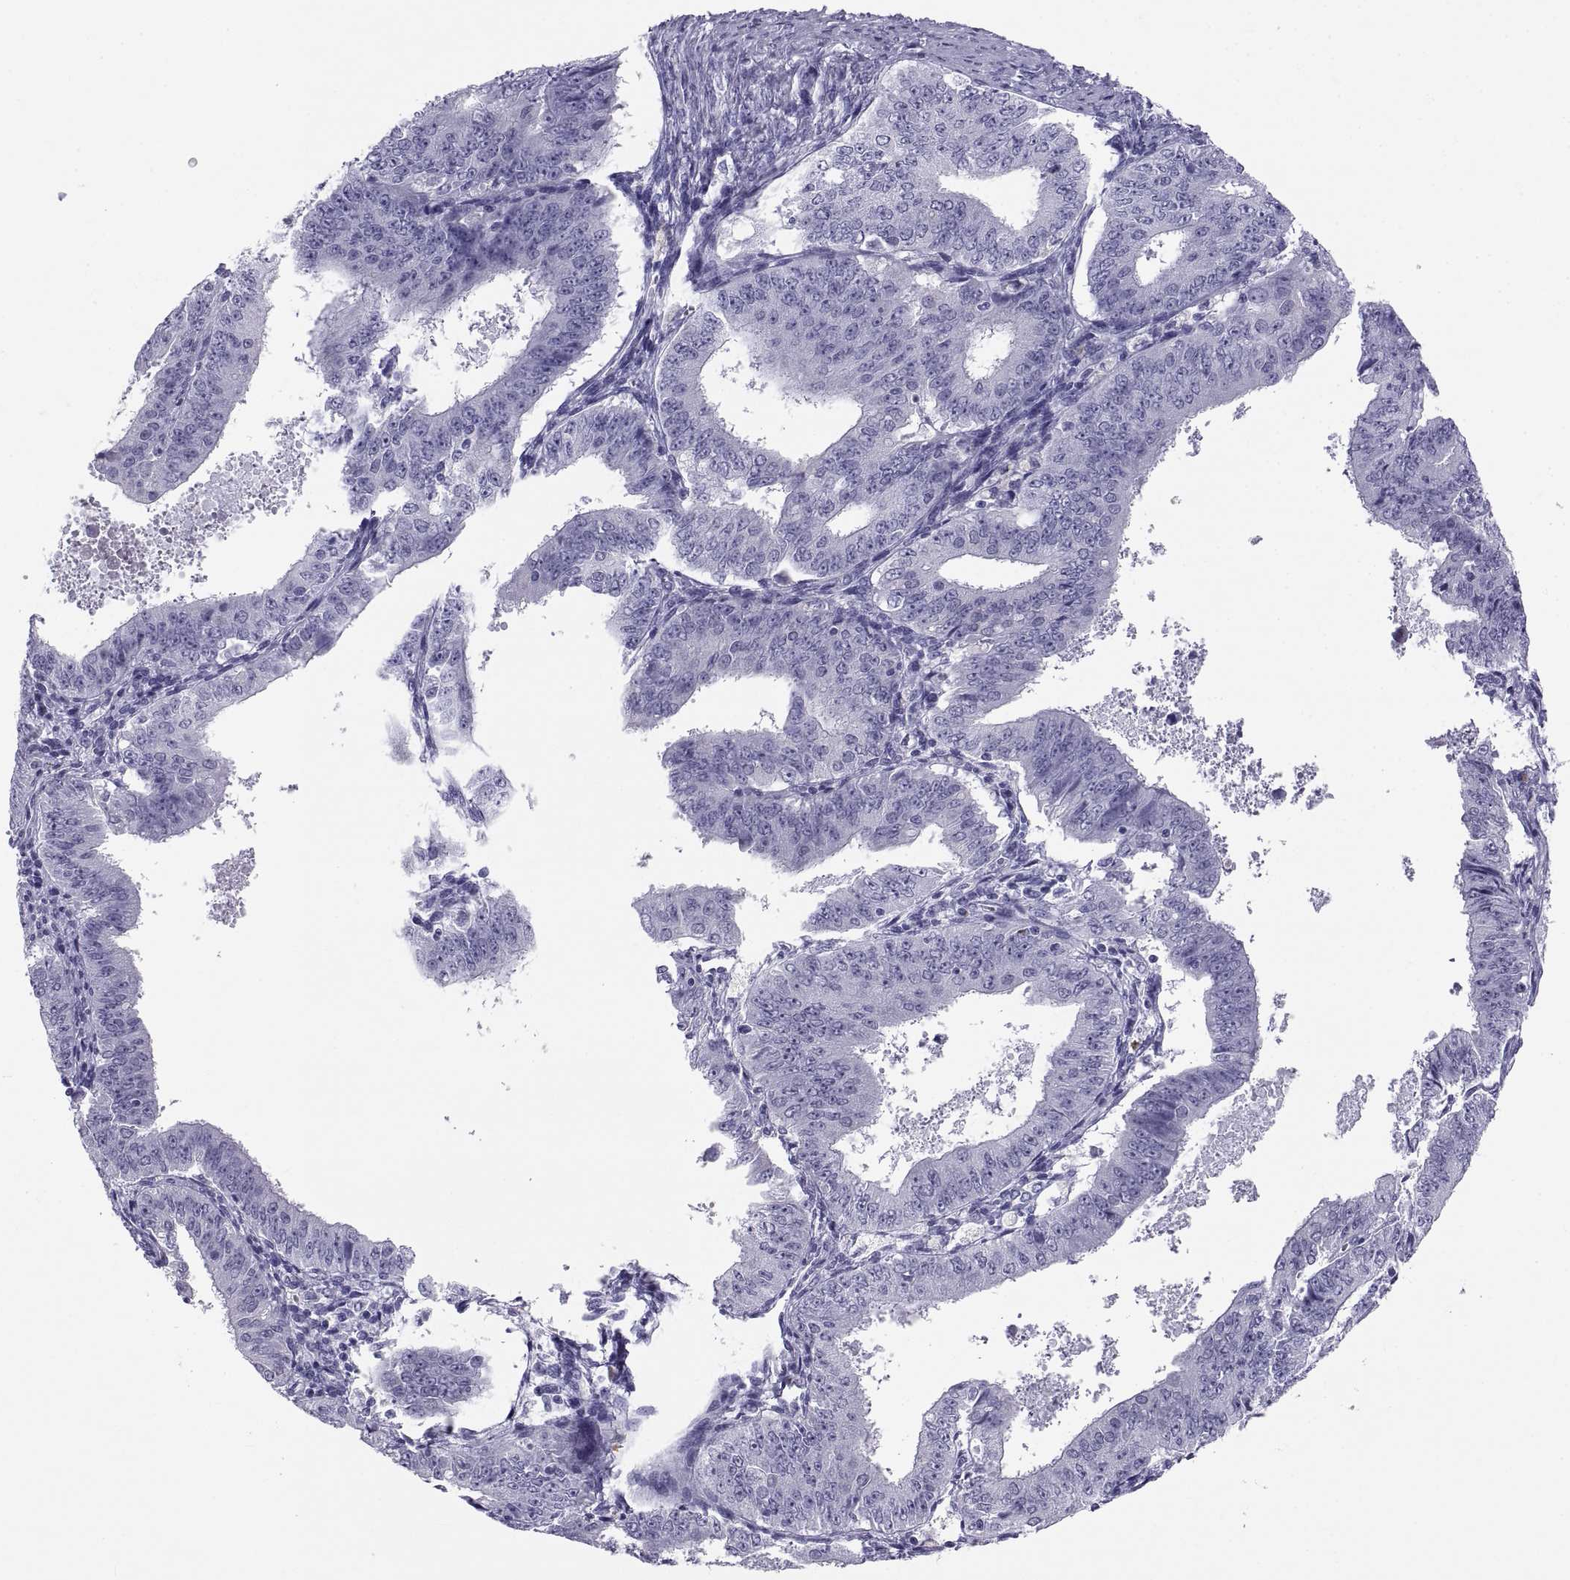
{"staining": {"intensity": "negative", "quantity": "none", "location": "none"}, "tissue": "ovarian cancer", "cell_type": "Tumor cells", "image_type": "cancer", "snomed": [{"axis": "morphology", "description": "Carcinoma, endometroid"}, {"axis": "topography", "description": "Ovary"}], "caption": "DAB (3,3'-diaminobenzidine) immunohistochemical staining of human ovarian cancer (endometroid carcinoma) displays no significant positivity in tumor cells.", "gene": "CT47A10", "patient": {"sex": "female", "age": 42}}